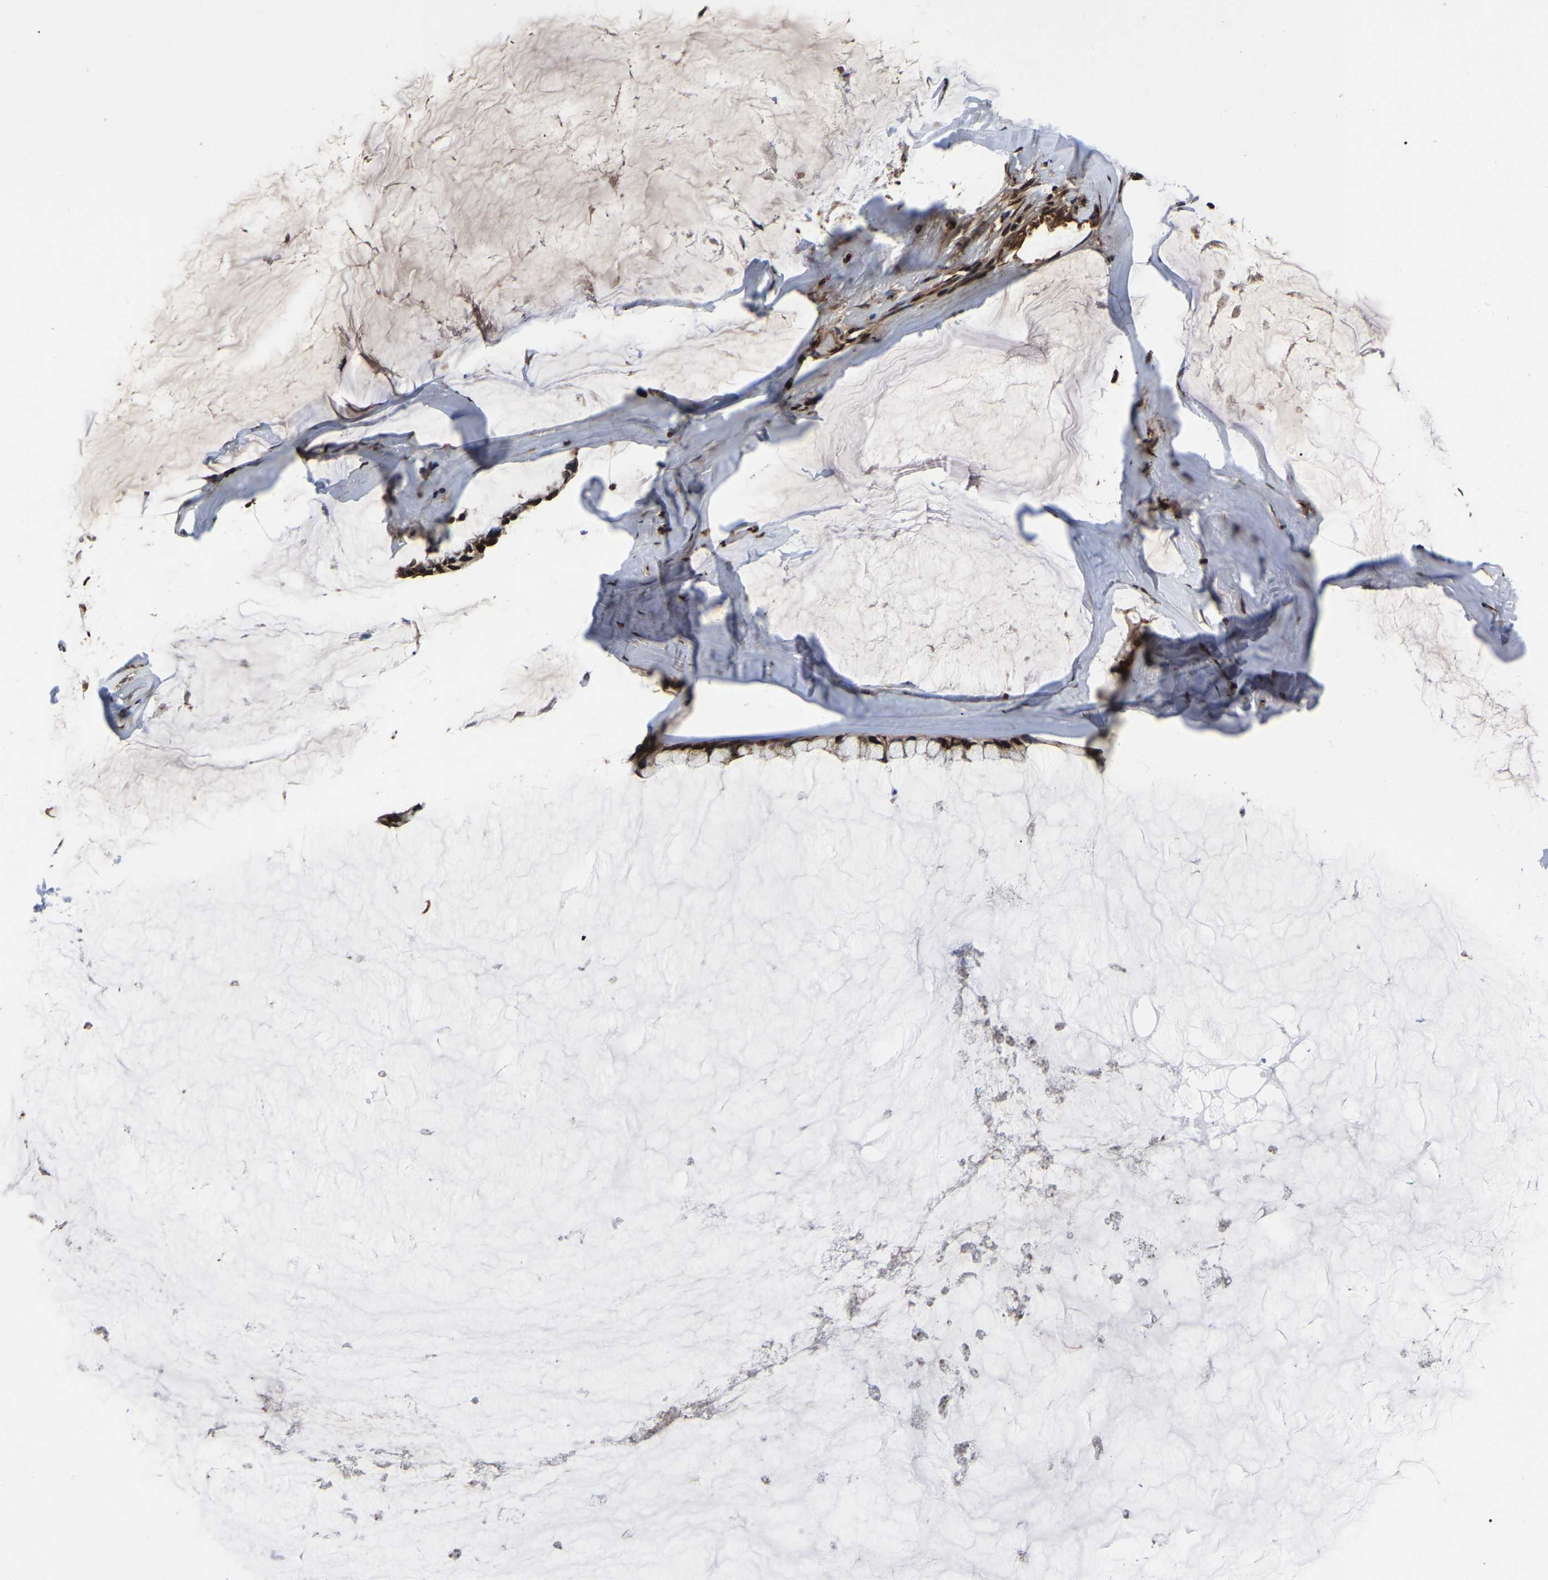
{"staining": {"intensity": "strong", "quantity": ">75%", "location": "nuclear"}, "tissue": "ovarian cancer", "cell_type": "Tumor cells", "image_type": "cancer", "snomed": [{"axis": "morphology", "description": "Cystadenocarcinoma, mucinous, NOS"}, {"axis": "topography", "description": "Ovary"}], "caption": "Immunohistochemical staining of ovarian mucinous cystadenocarcinoma demonstrates high levels of strong nuclear protein expression in about >75% of tumor cells.", "gene": "TRIM35", "patient": {"sex": "female", "age": 39}}